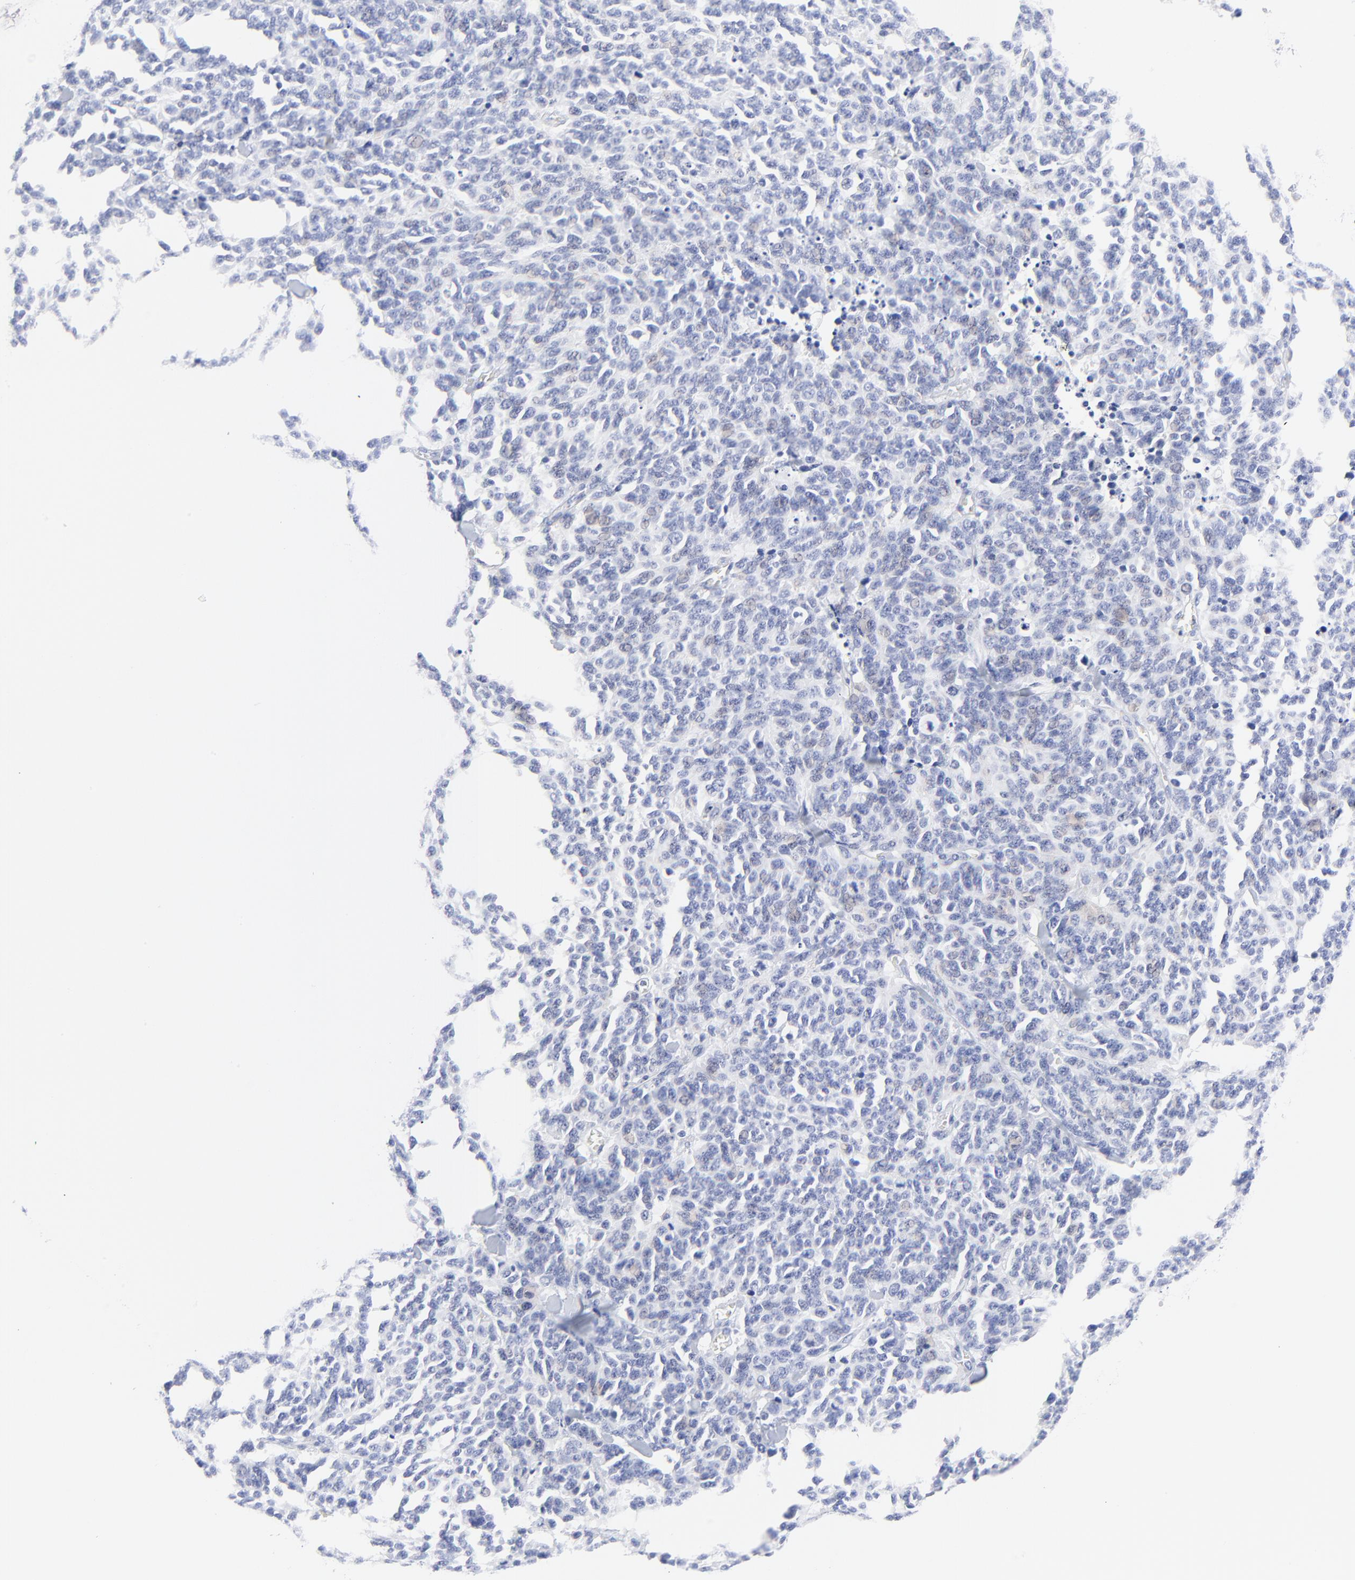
{"staining": {"intensity": "negative", "quantity": "none", "location": "none"}, "tissue": "lung cancer", "cell_type": "Tumor cells", "image_type": "cancer", "snomed": [{"axis": "morphology", "description": "Neoplasm, malignant, NOS"}, {"axis": "topography", "description": "Lung"}], "caption": "This is an immunohistochemistry (IHC) image of human lung malignant neoplasm. There is no staining in tumor cells.", "gene": "PSD3", "patient": {"sex": "female", "age": 58}}